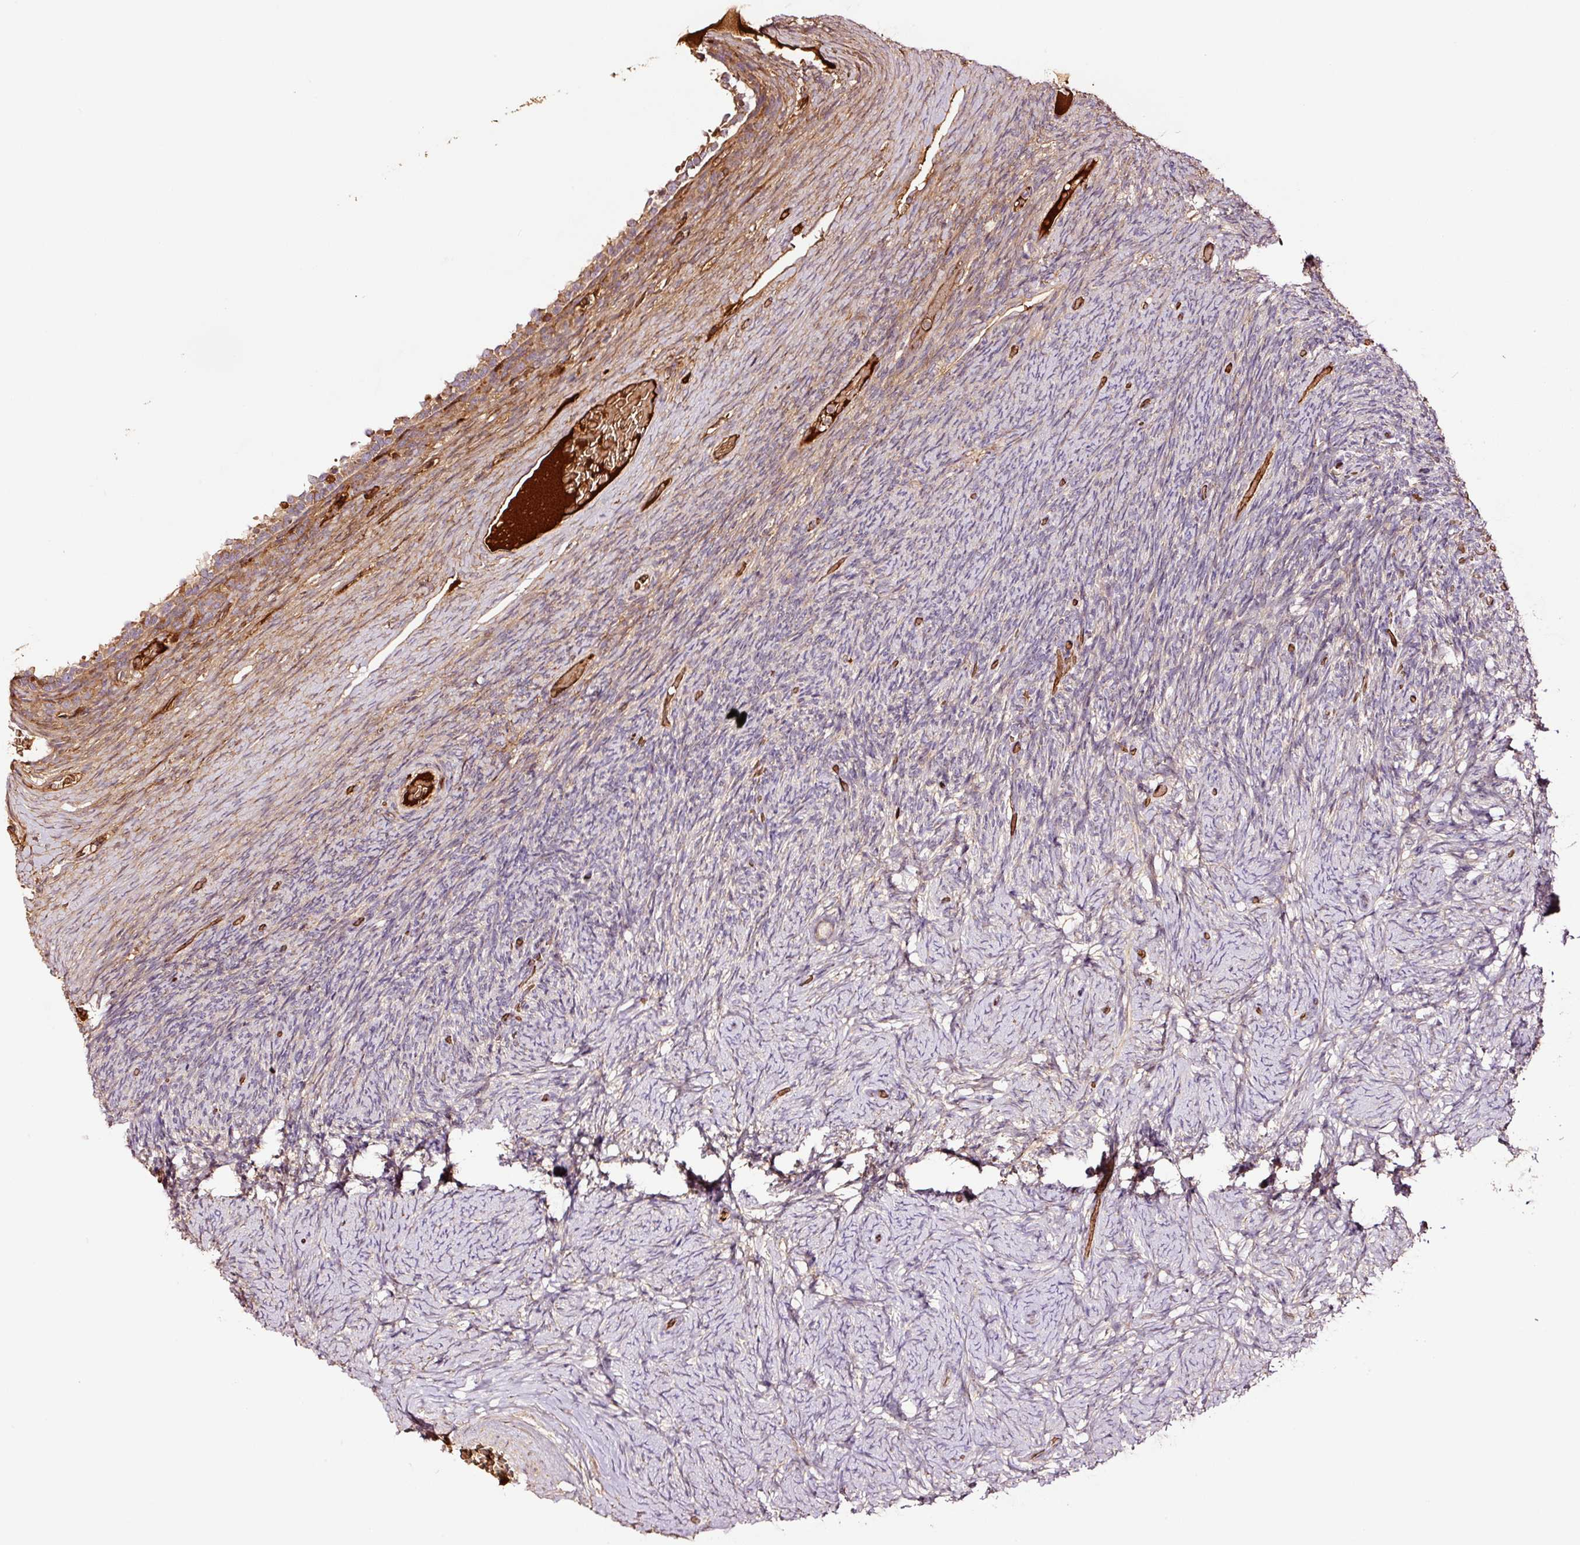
{"staining": {"intensity": "strong", "quantity": "<25%", "location": "cytoplasmic/membranous"}, "tissue": "ovary", "cell_type": "Ovarian stroma cells", "image_type": "normal", "snomed": [{"axis": "morphology", "description": "Normal tissue, NOS"}, {"axis": "topography", "description": "Ovary"}], "caption": "Immunohistochemistry (IHC) photomicrograph of normal ovary: ovary stained using IHC reveals medium levels of strong protein expression localized specifically in the cytoplasmic/membranous of ovarian stroma cells, appearing as a cytoplasmic/membranous brown color.", "gene": "PGLYRP2", "patient": {"sex": "female", "age": 34}}